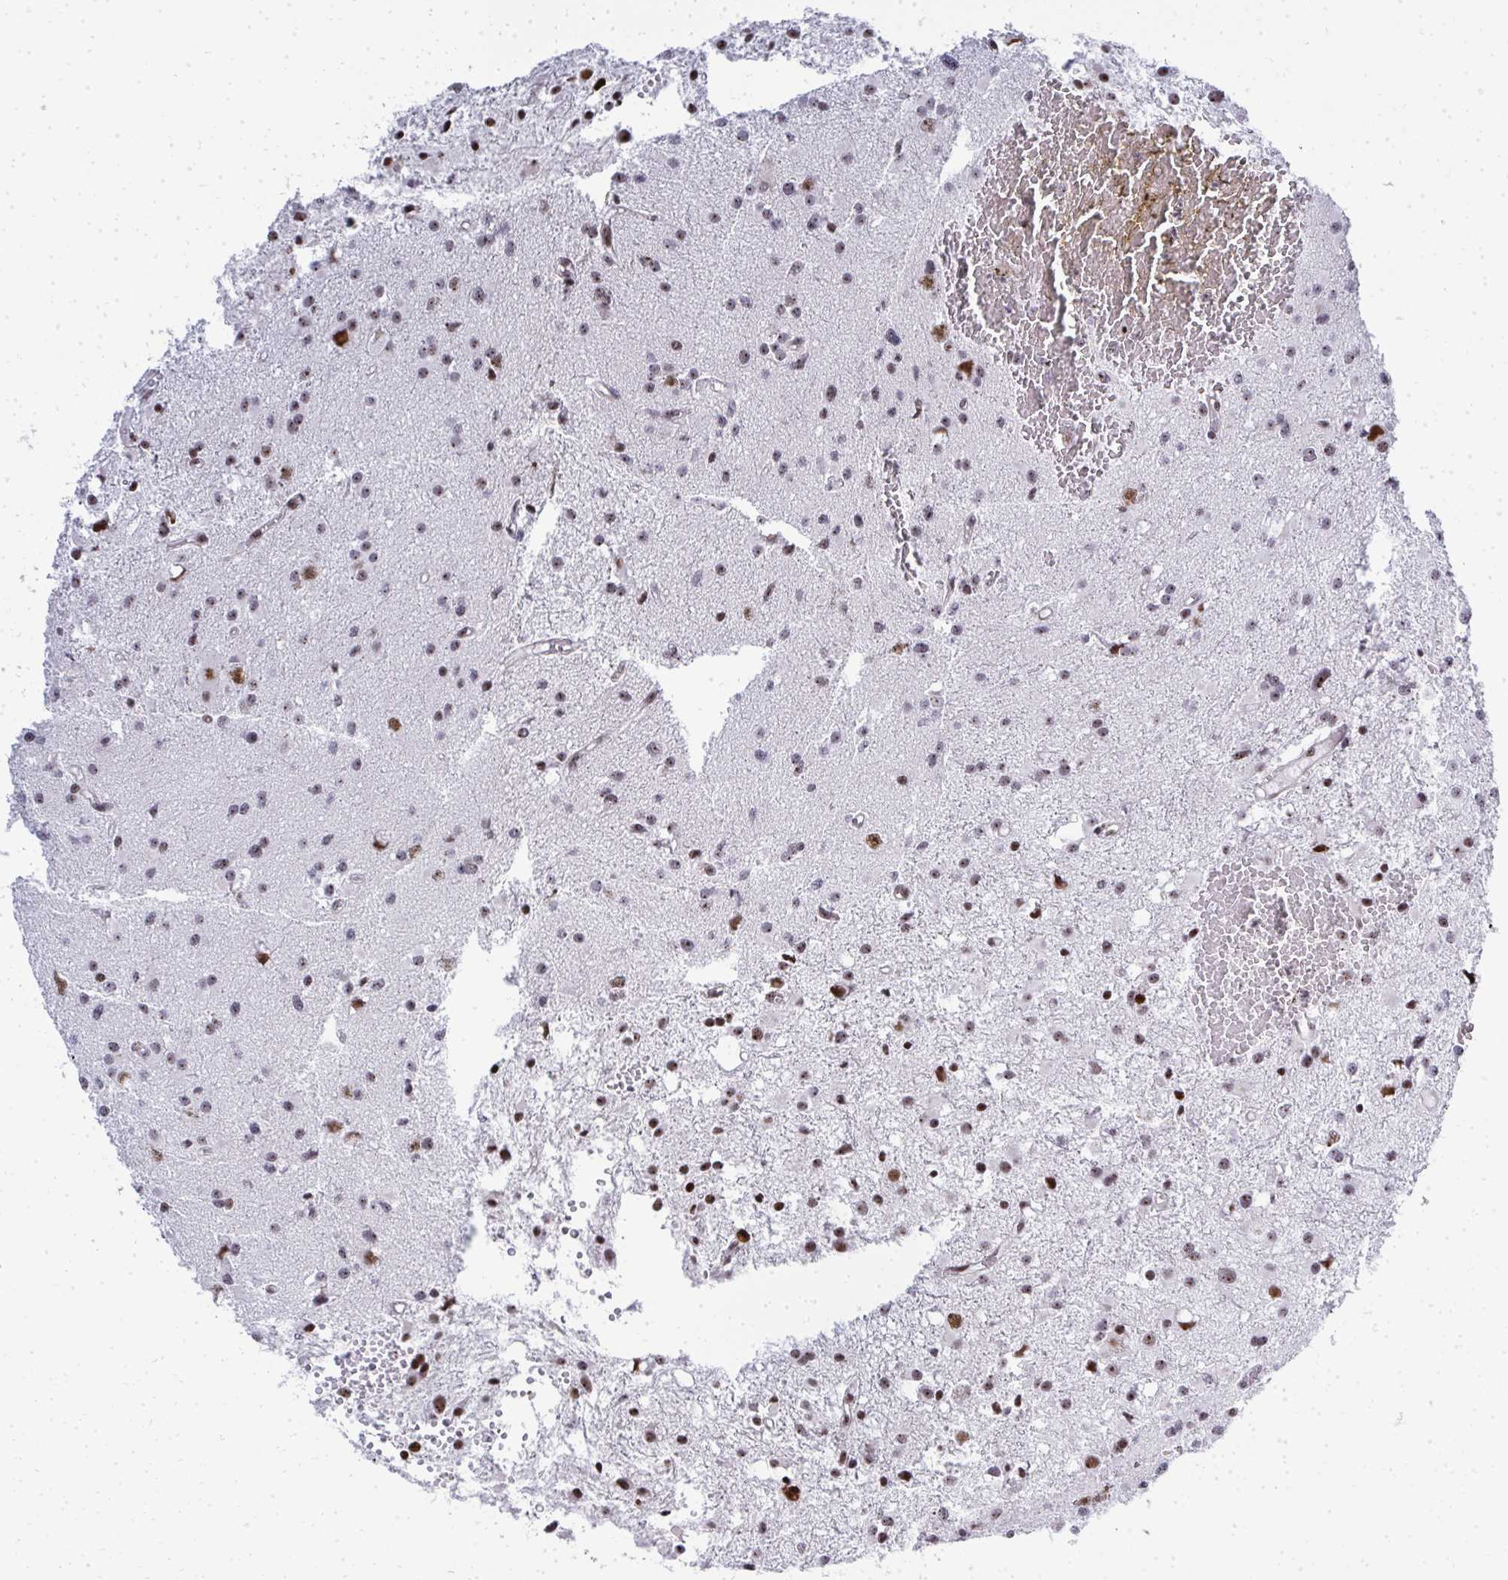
{"staining": {"intensity": "moderate", "quantity": "<25%", "location": "nuclear"}, "tissue": "glioma", "cell_type": "Tumor cells", "image_type": "cancer", "snomed": [{"axis": "morphology", "description": "Glioma, malignant, High grade"}, {"axis": "topography", "description": "Brain"}], "caption": "A brown stain shows moderate nuclear staining of a protein in human glioma tumor cells.", "gene": "SIRT7", "patient": {"sex": "male", "age": 54}}